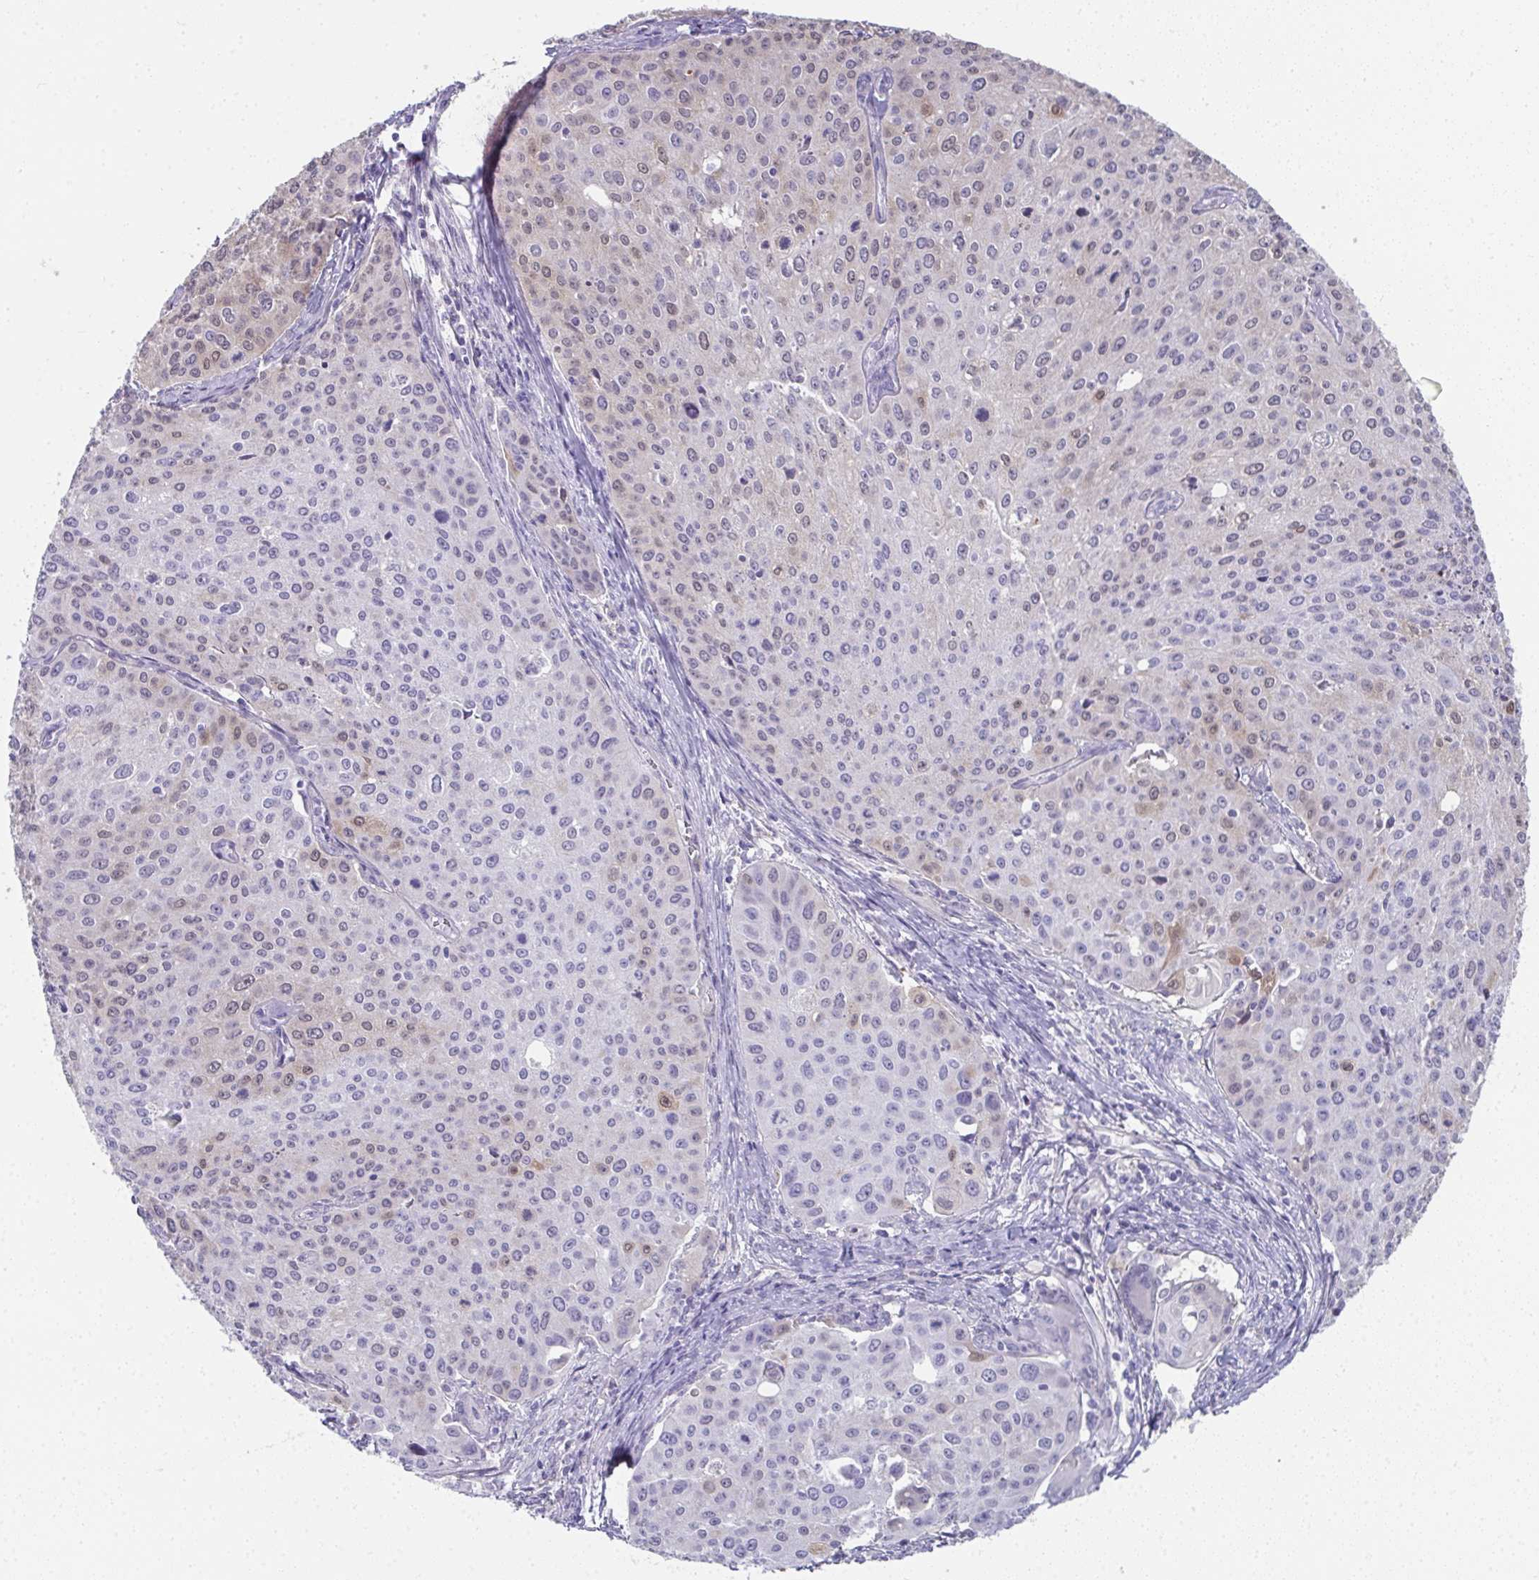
{"staining": {"intensity": "negative", "quantity": "none", "location": "none"}, "tissue": "cervical cancer", "cell_type": "Tumor cells", "image_type": "cancer", "snomed": [{"axis": "morphology", "description": "Squamous cell carcinoma, NOS"}, {"axis": "topography", "description": "Cervix"}], "caption": "A high-resolution image shows IHC staining of cervical cancer, which reveals no significant expression in tumor cells.", "gene": "RBP1", "patient": {"sex": "female", "age": 38}}